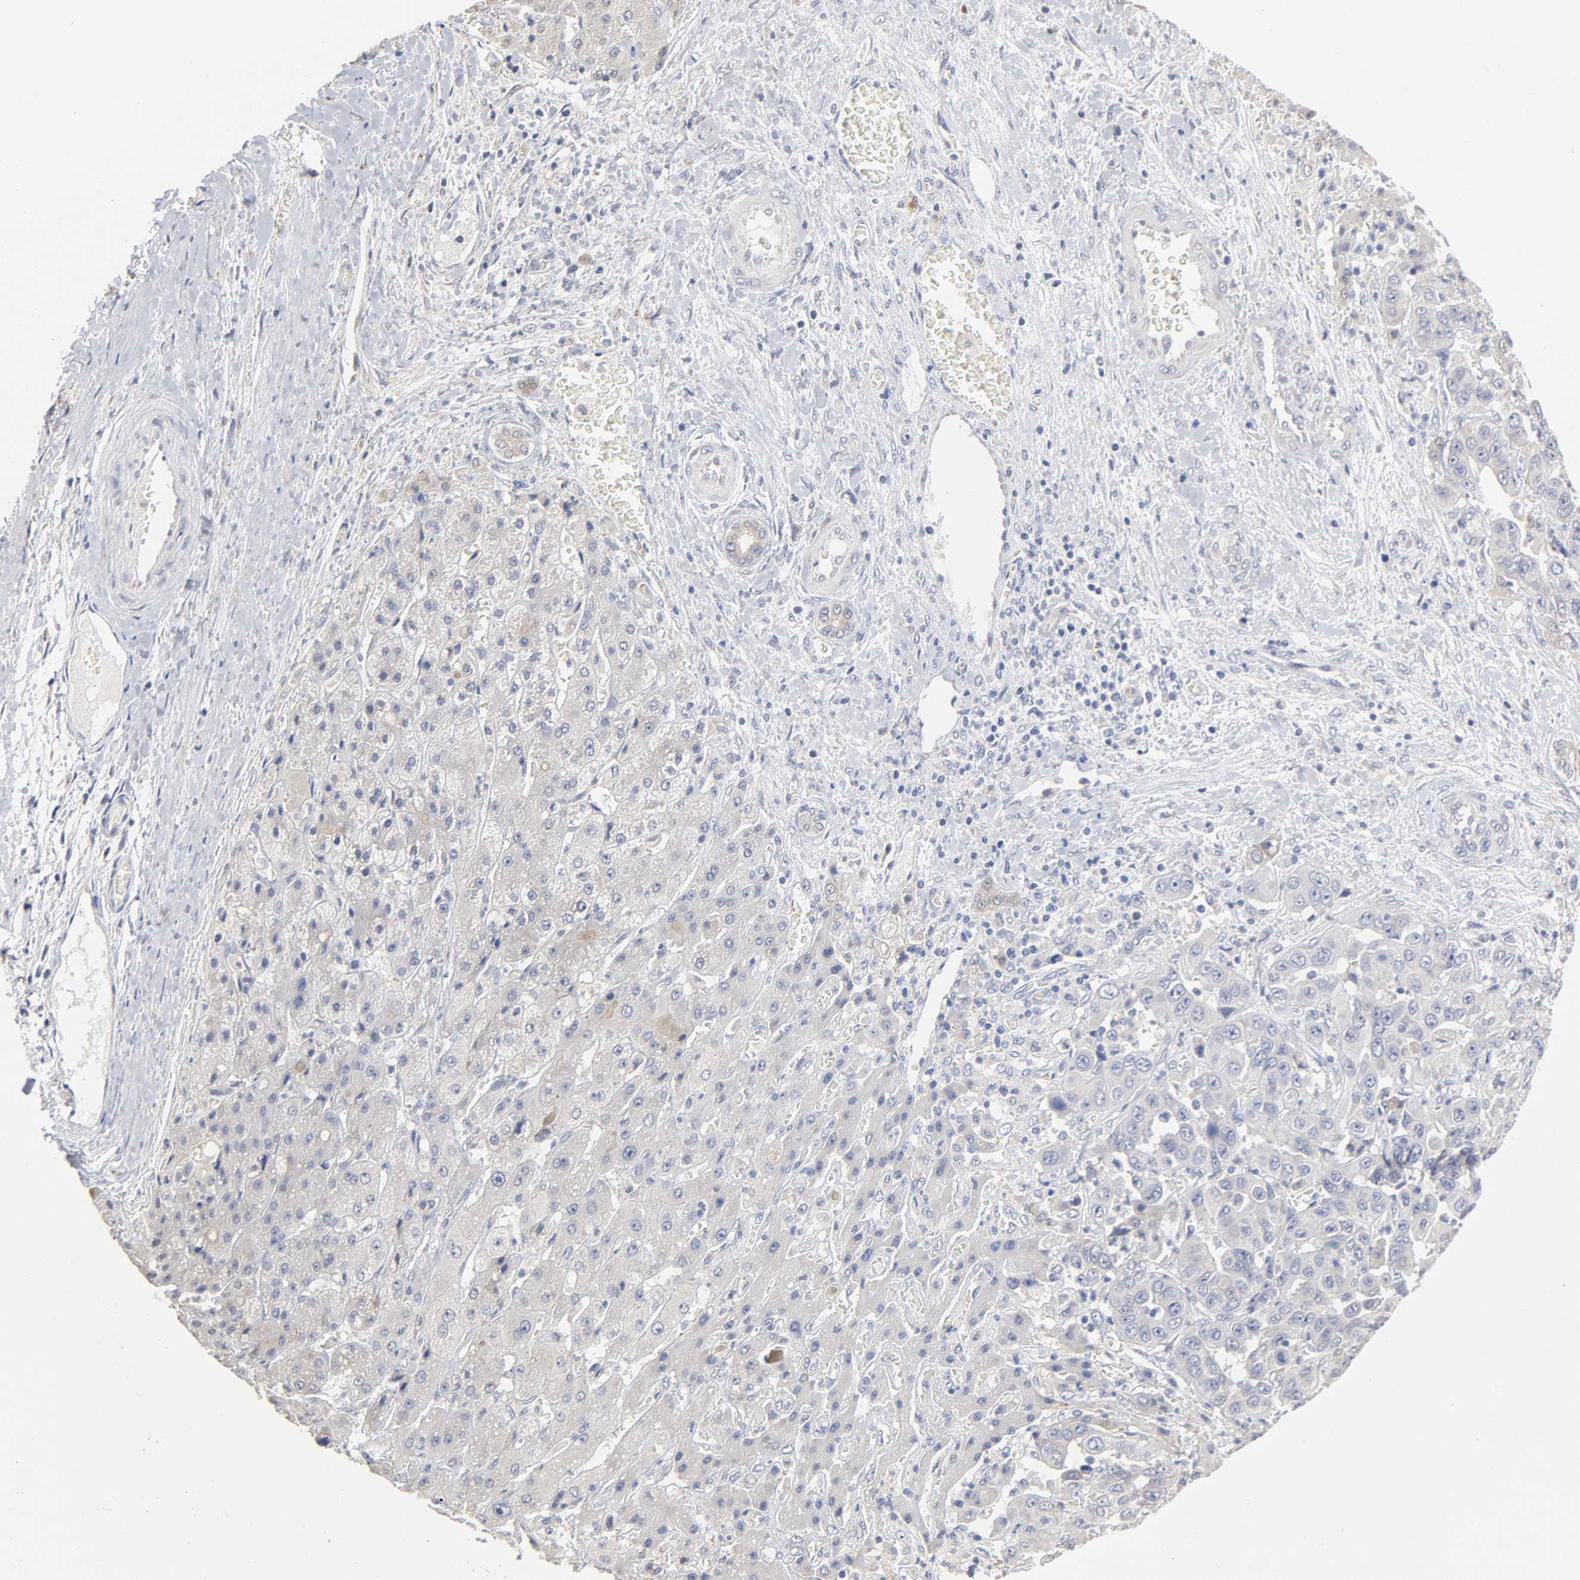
{"staining": {"intensity": "negative", "quantity": "none", "location": "none"}, "tissue": "liver cancer", "cell_type": "Tumor cells", "image_type": "cancer", "snomed": [{"axis": "morphology", "description": "Cholangiocarcinoma"}, {"axis": "topography", "description": "Liver"}], "caption": "Immunohistochemistry (IHC) micrograph of cholangiocarcinoma (liver) stained for a protein (brown), which exhibits no positivity in tumor cells. (DAB immunohistochemistry with hematoxylin counter stain).", "gene": "AK7", "patient": {"sex": "female", "age": 52}}